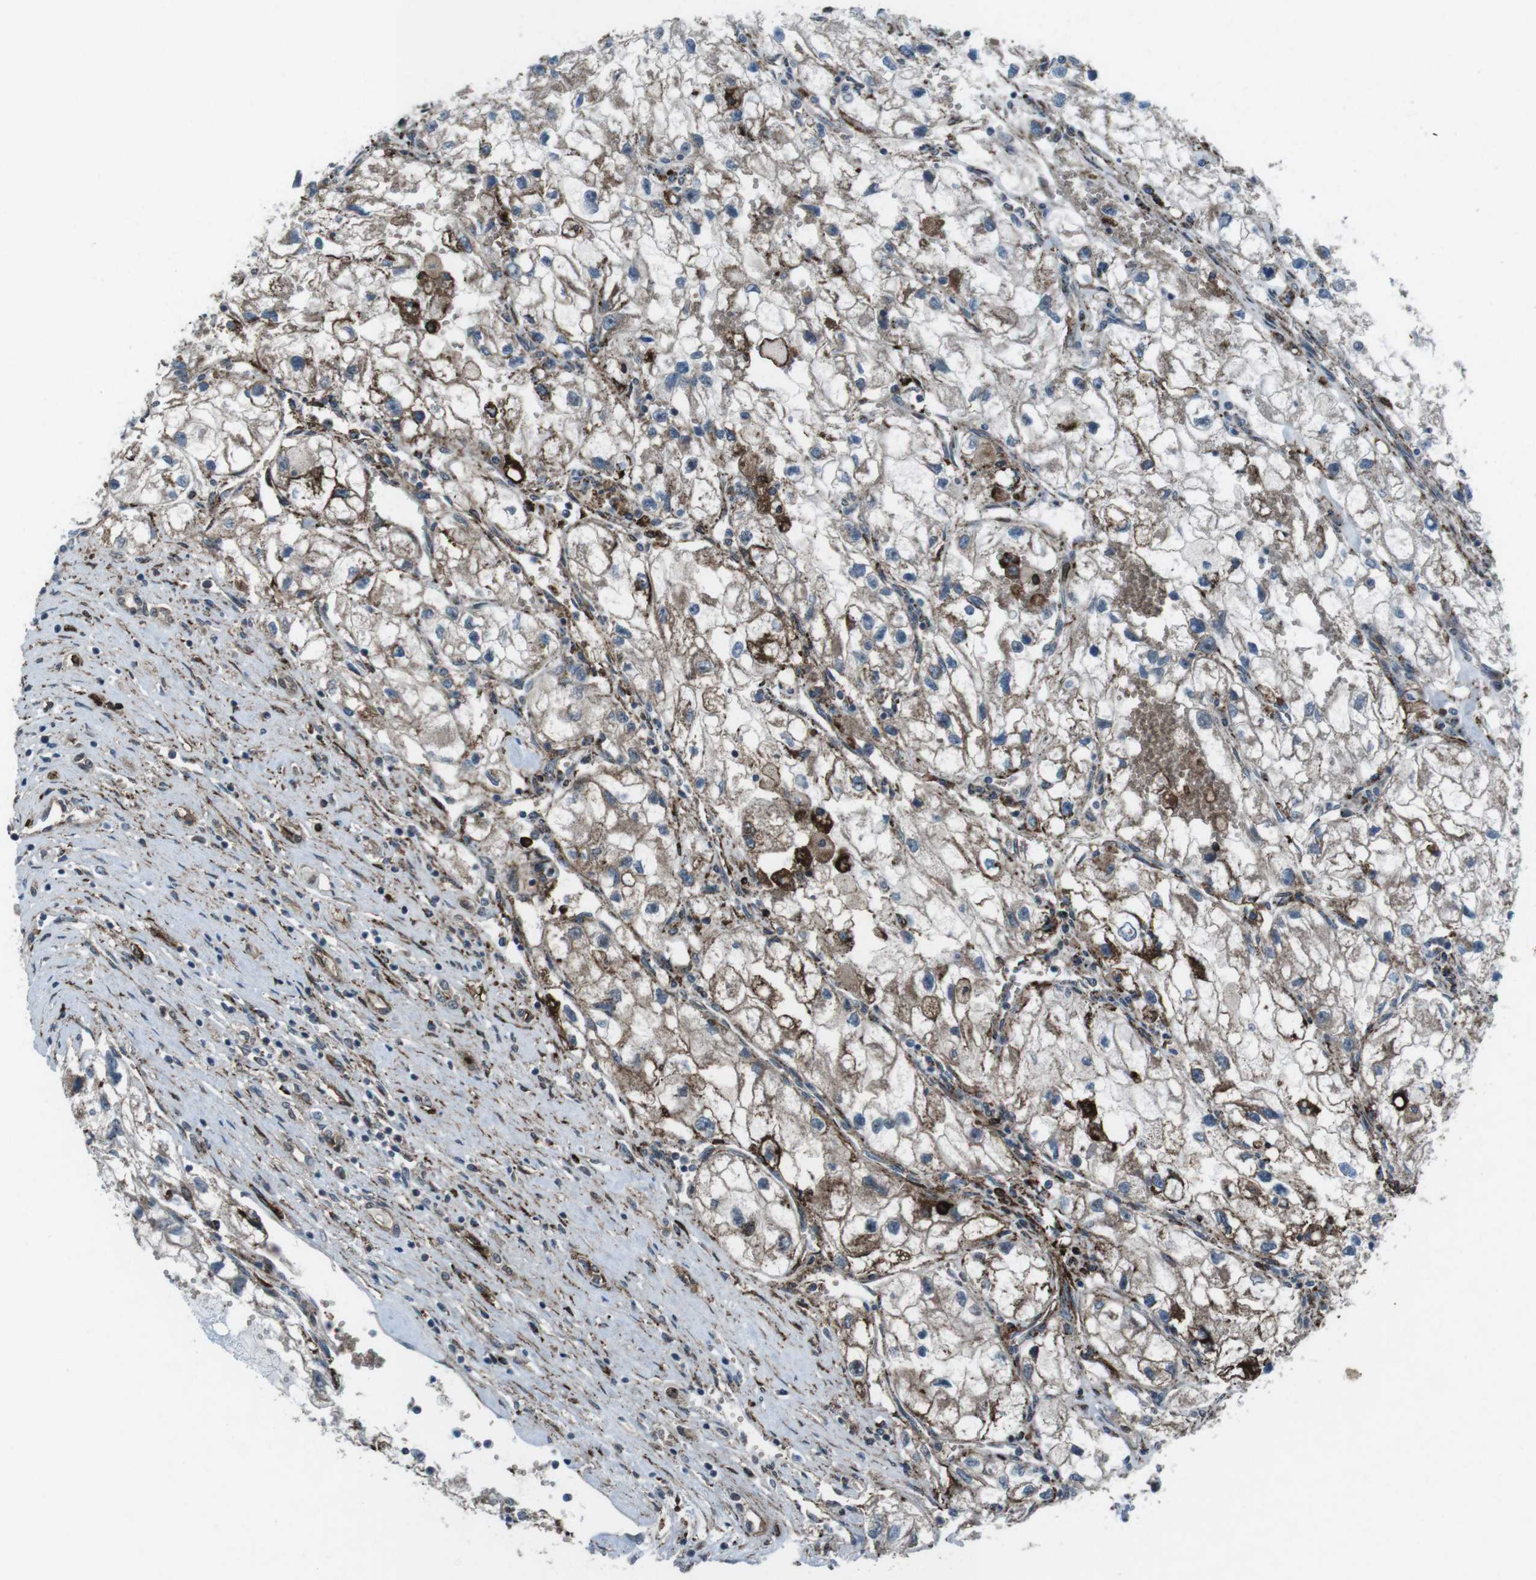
{"staining": {"intensity": "moderate", "quantity": ">75%", "location": "cytoplasmic/membranous"}, "tissue": "renal cancer", "cell_type": "Tumor cells", "image_type": "cancer", "snomed": [{"axis": "morphology", "description": "Adenocarcinoma, NOS"}, {"axis": "topography", "description": "Kidney"}], "caption": "IHC histopathology image of neoplastic tissue: human adenocarcinoma (renal) stained using IHC exhibits medium levels of moderate protein expression localized specifically in the cytoplasmic/membranous of tumor cells, appearing as a cytoplasmic/membranous brown color.", "gene": "GDF10", "patient": {"sex": "female", "age": 70}}